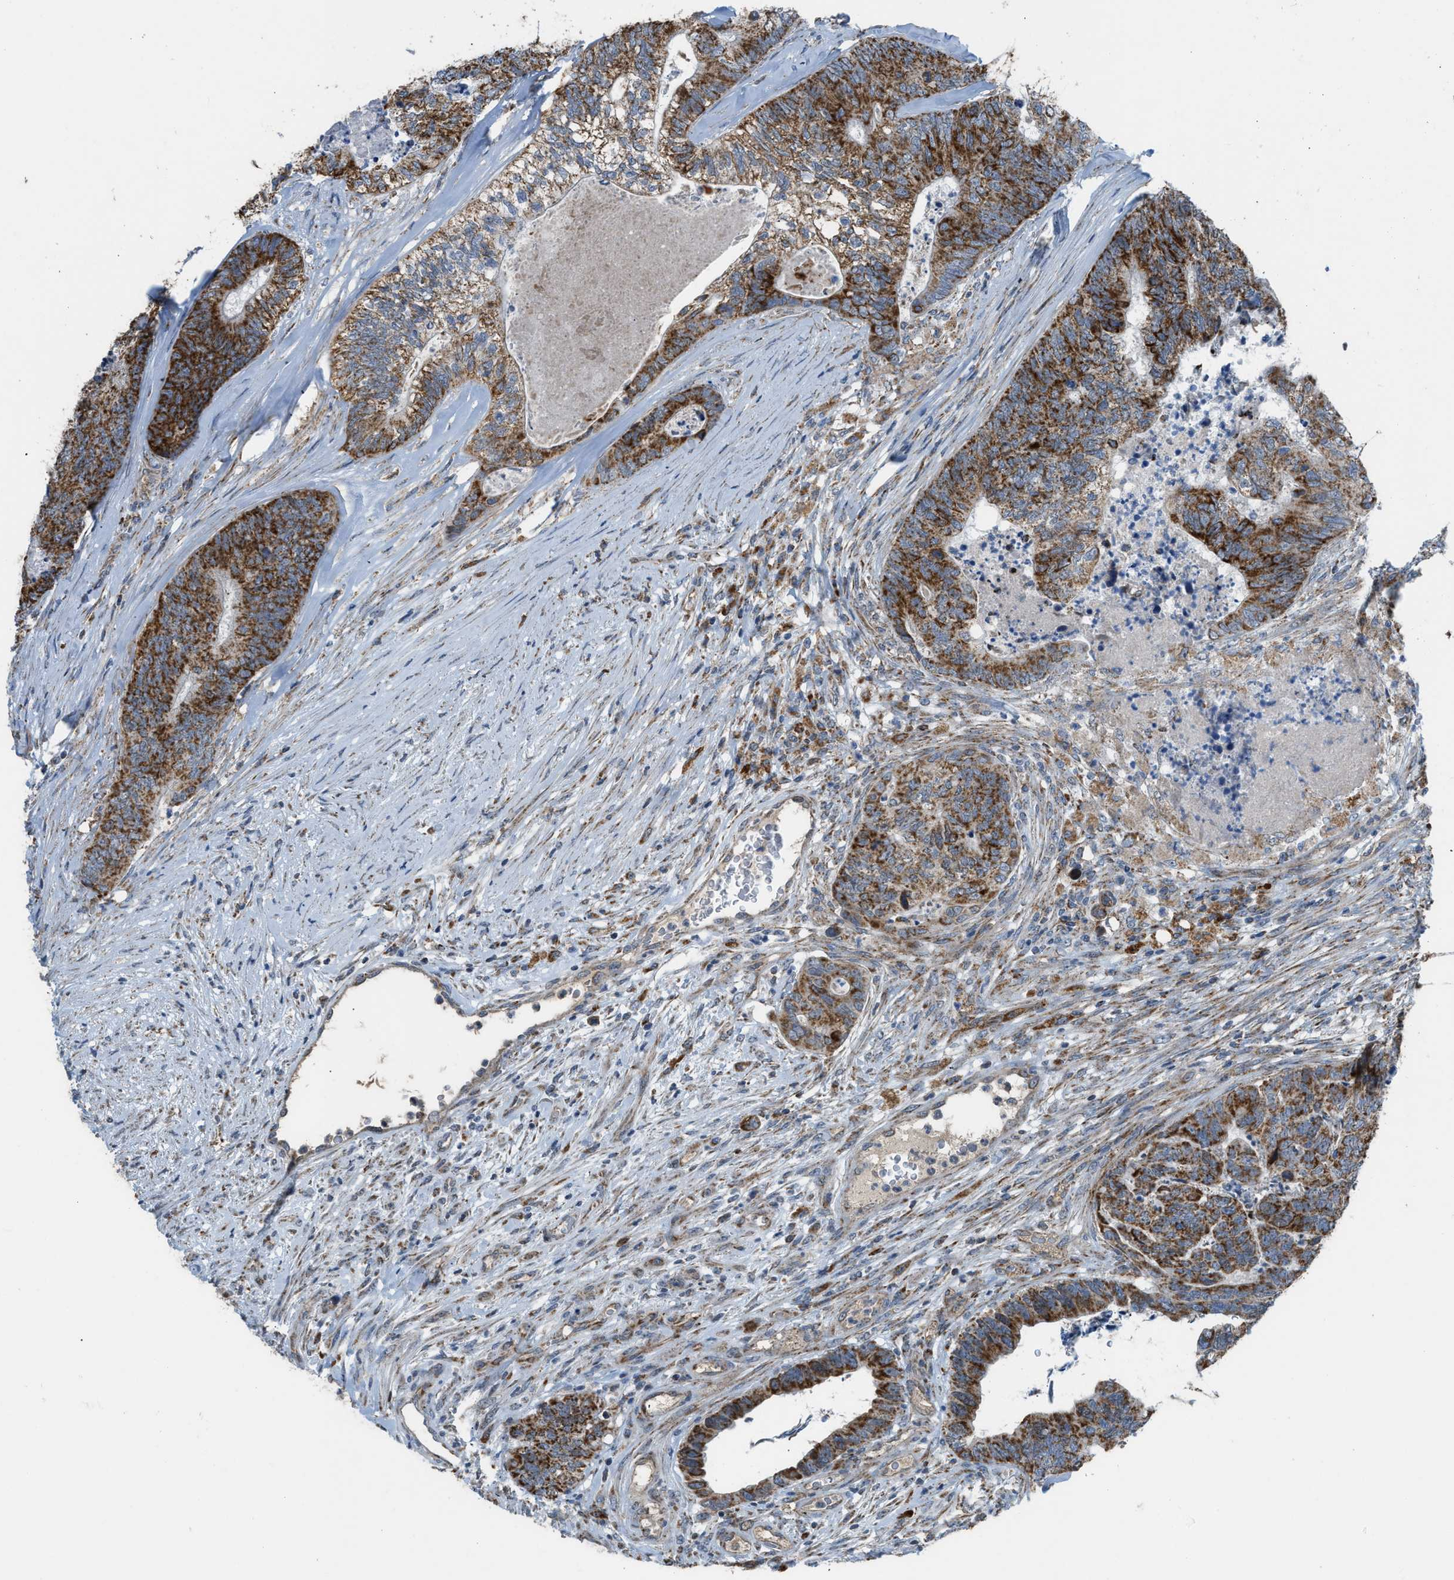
{"staining": {"intensity": "strong", "quantity": ">75%", "location": "cytoplasmic/membranous"}, "tissue": "colorectal cancer", "cell_type": "Tumor cells", "image_type": "cancer", "snomed": [{"axis": "morphology", "description": "Adenocarcinoma, NOS"}, {"axis": "topography", "description": "Colon"}], "caption": "This is an image of immunohistochemistry staining of adenocarcinoma (colorectal), which shows strong positivity in the cytoplasmic/membranous of tumor cells.", "gene": "SMIM20", "patient": {"sex": "female", "age": 67}}